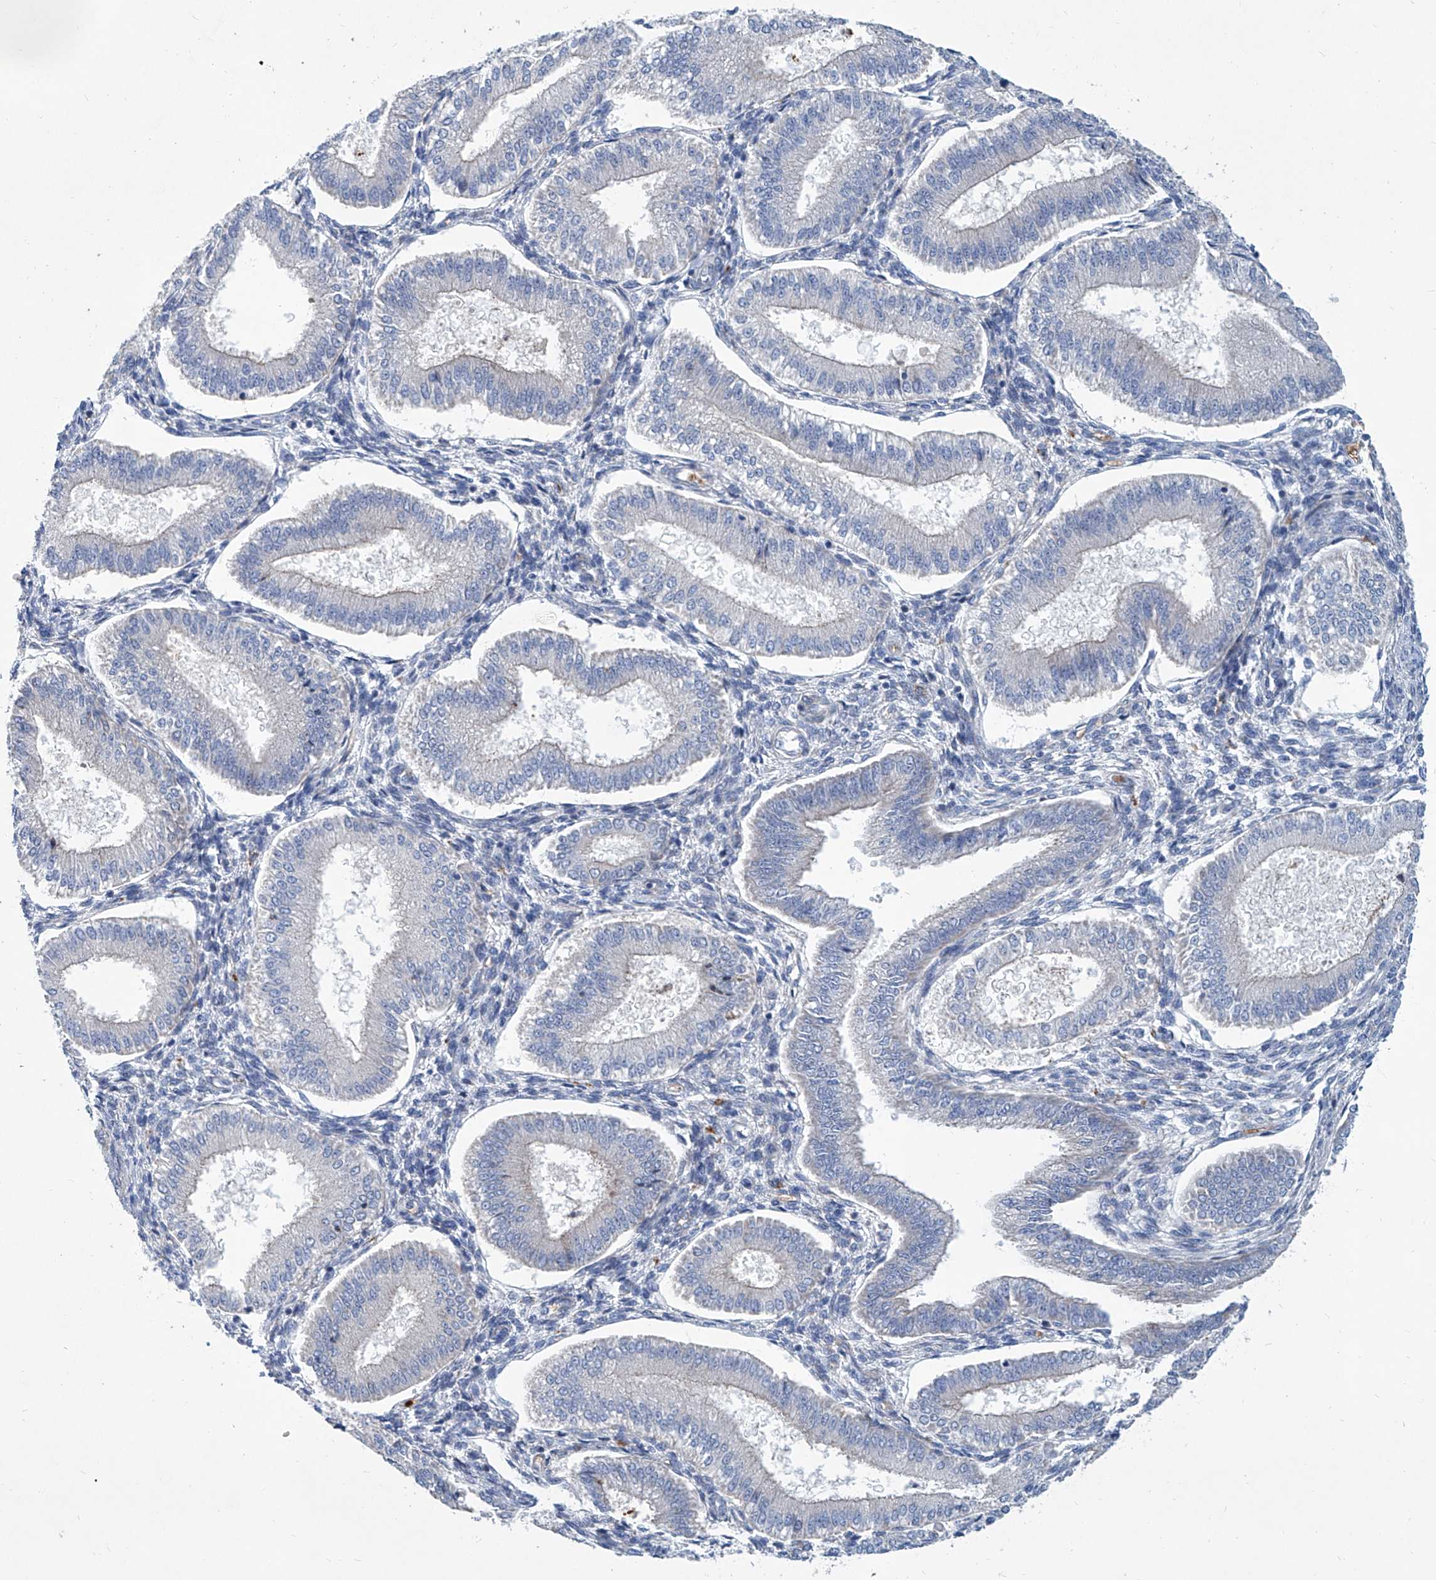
{"staining": {"intensity": "negative", "quantity": "none", "location": "none"}, "tissue": "endometrium", "cell_type": "Cells in endometrial stroma", "image_type": "normal", "snomed": [{"axis": "morphology", "description": "Normal tissue, NOS"}, {"axis": "topography", "description": "Endometrium"}], "caption": "The immunohistochemistry (IHC) photomicrograph has no significant positivity in cells in endometrial stroma of endometrium.", "gene": "FPR2", "patient": {"sex": "female", "age": 39}}